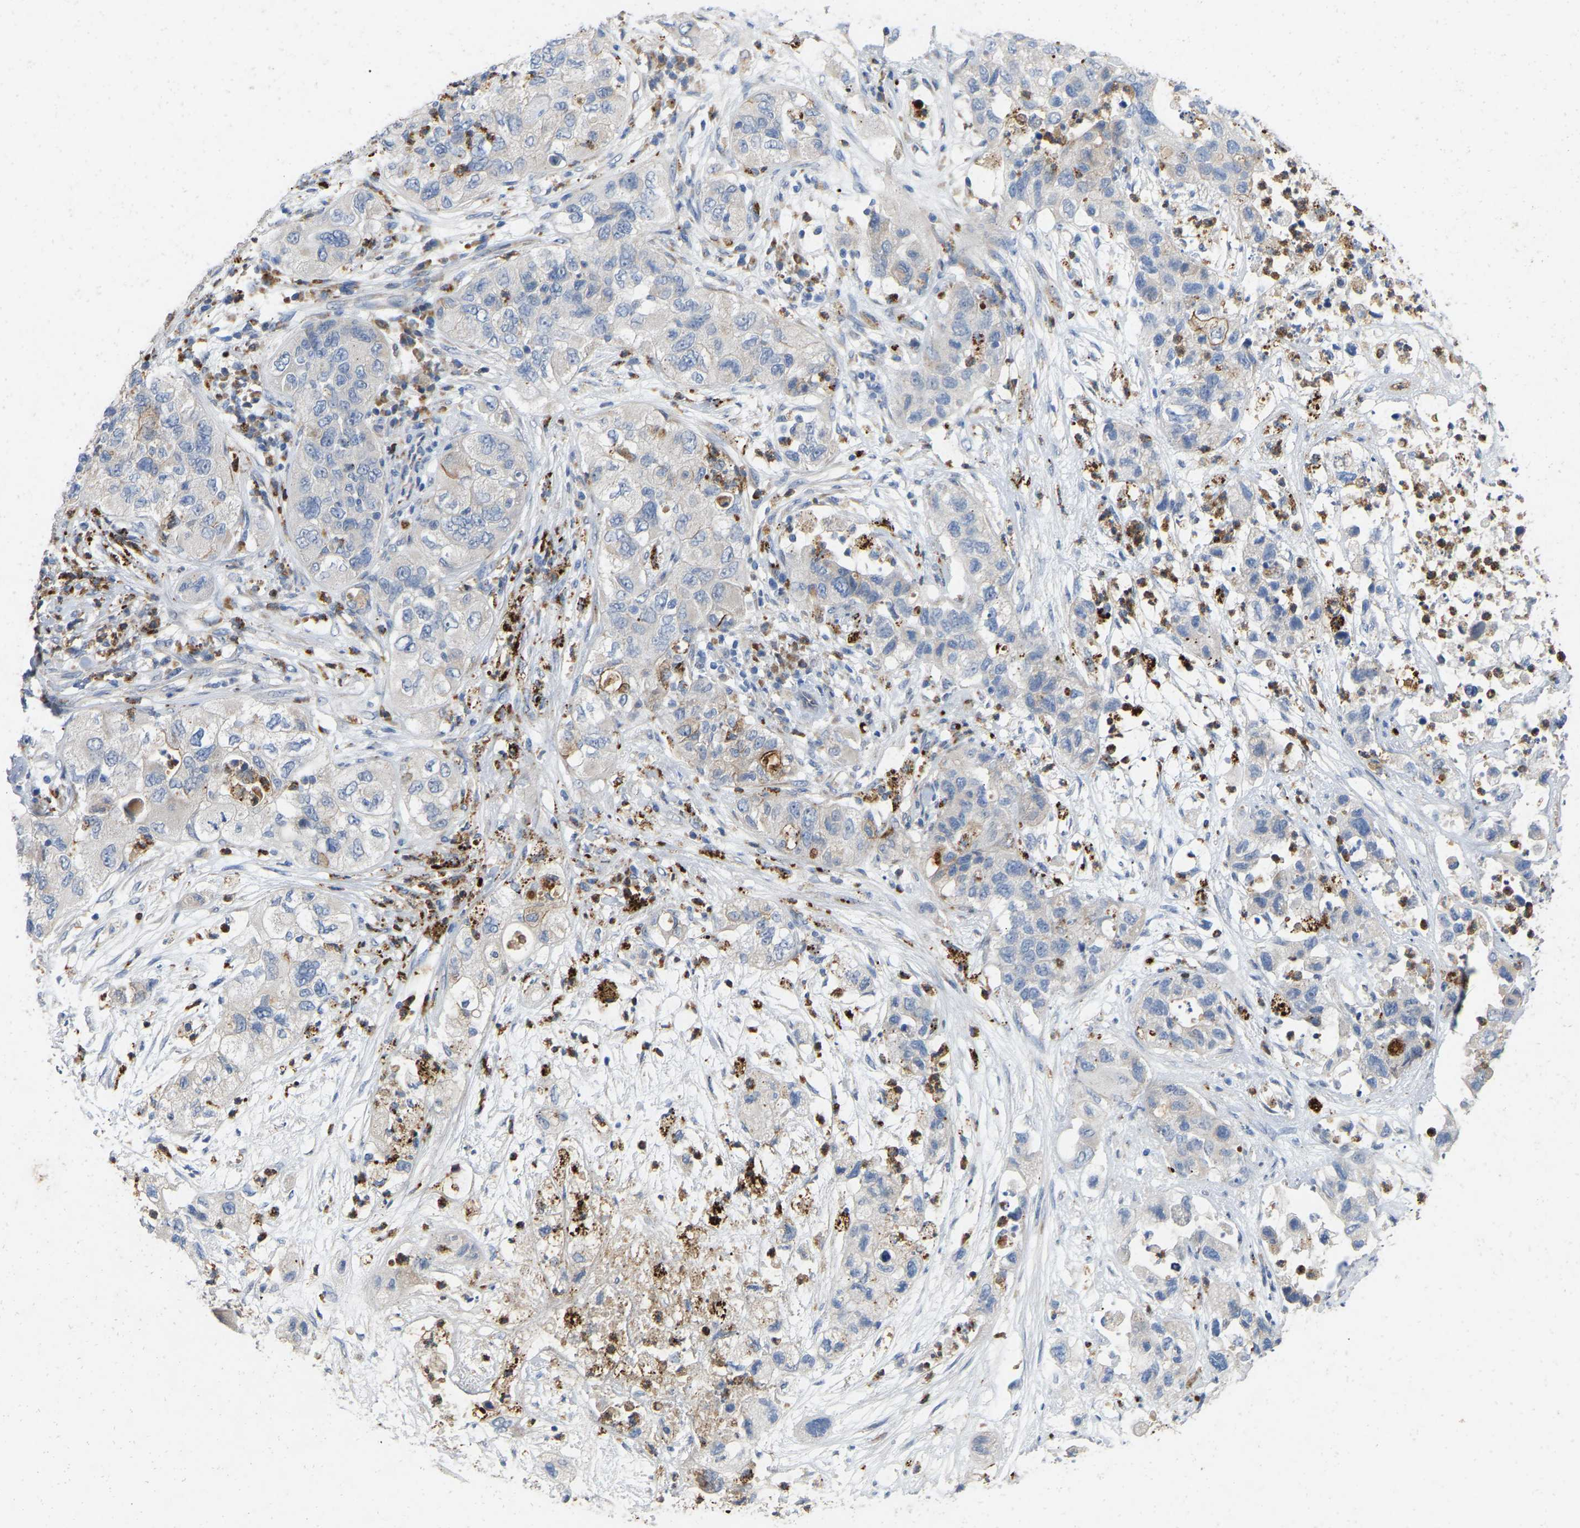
{"staining": {"intensity": "negative", "quantity": "none", "location": "none"}, "tissue": "pancreatic cancer", "cell_type": "Tumor cells", "image_type": "cancer", "snomed": [{"axis": "morphology", "description": "Adenocarcinoma, NOS"}, {"axis": "topography", "description": "Pancreas"}], "caption": "The IHC histopathology image has no significant staining in tumor cells of pancreatic adenocarcinoma tissue.", "gene": "RHEB", "patient": {"sex": "female", "age": 78}}